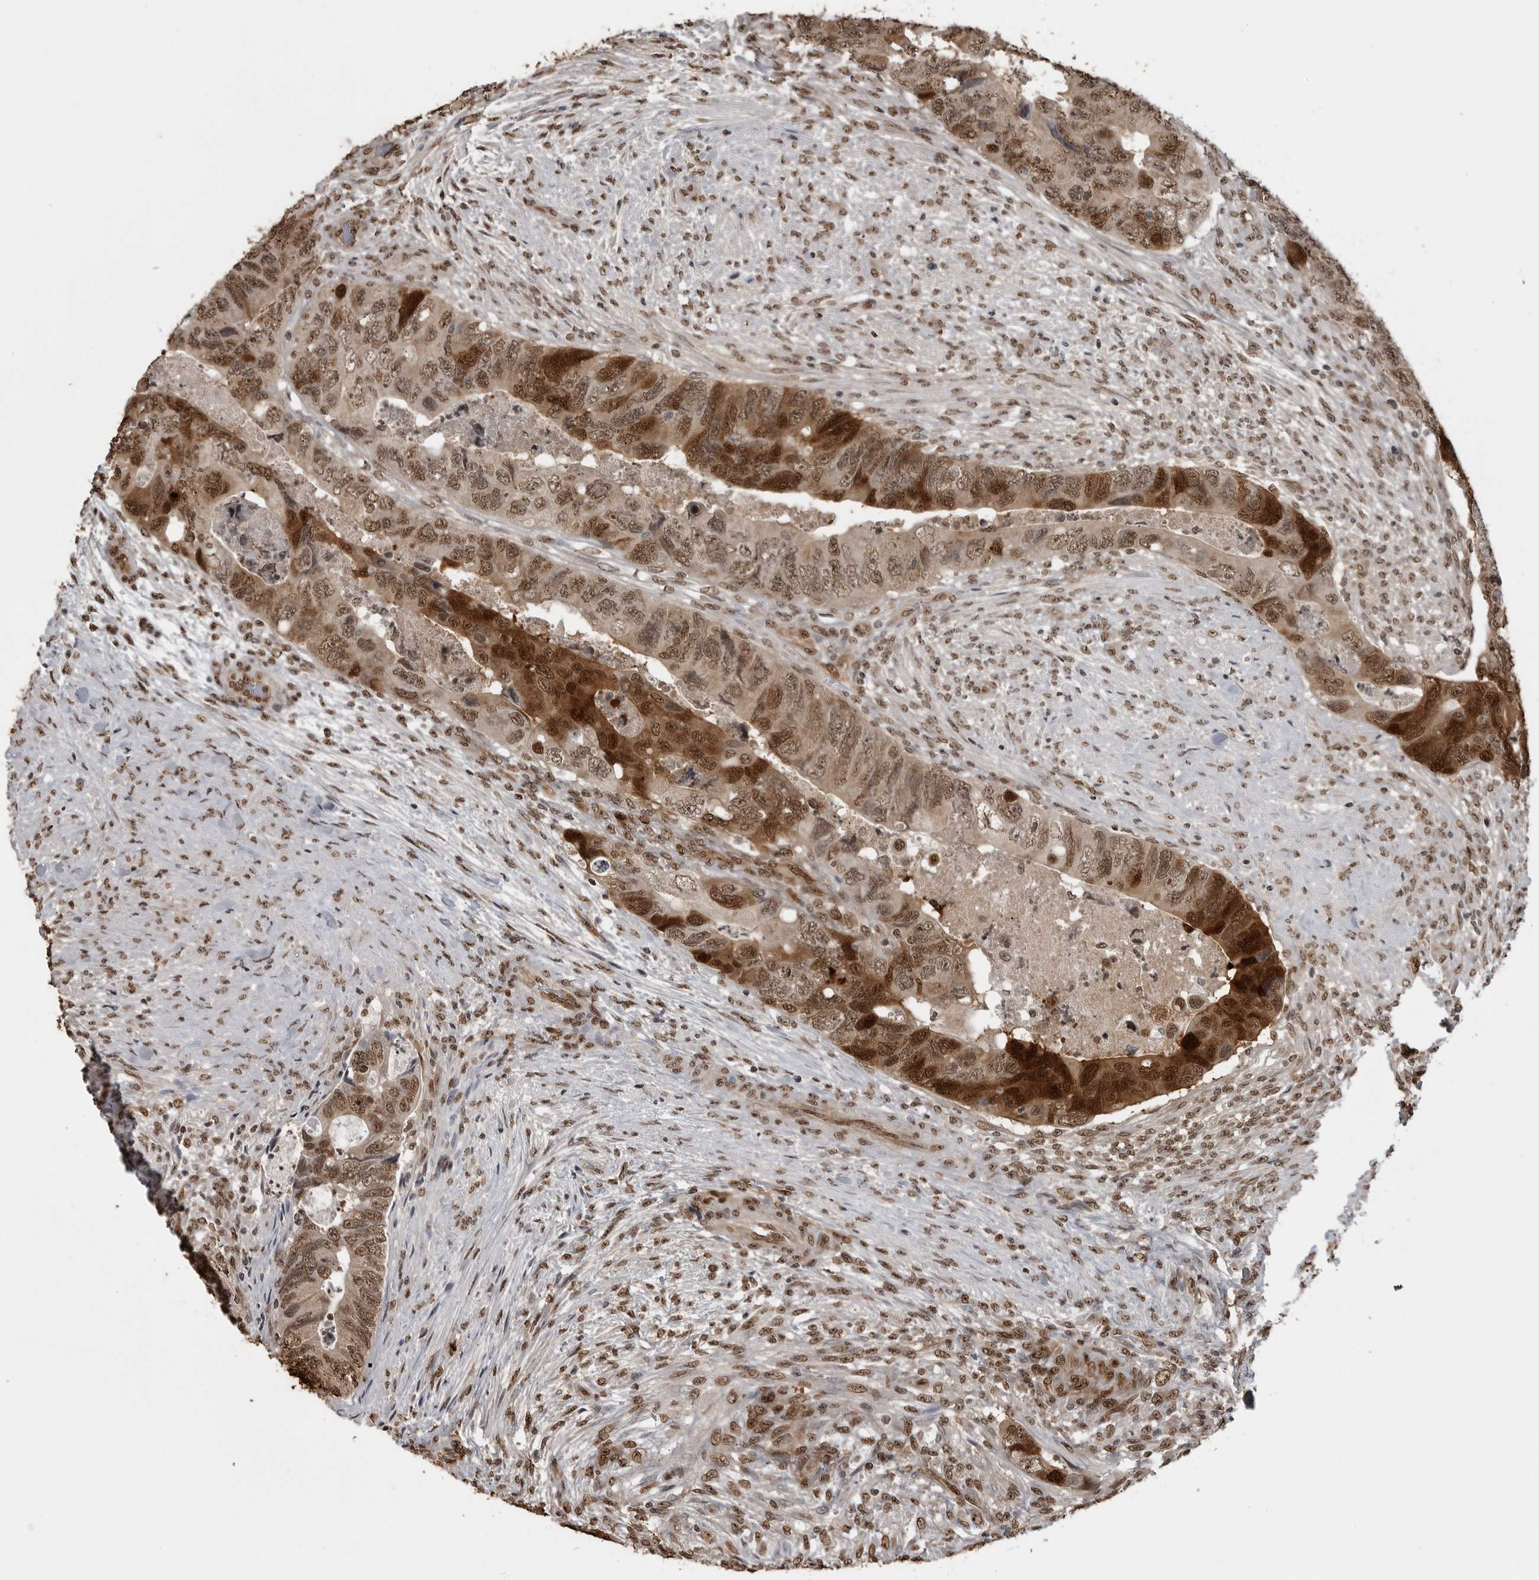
{"staining": {"intensity": "strong", "quantity": ">75%", "location": "cytoplasmic/membranous,nuclear"}, "tissue": "colorectal cancer", "cell_type": "Tumor cells", "image_type": "cancer", "snomed": [{"axis": "morphology", "description": "Adenocarcinoma, NOS"}, {"axis": "topography", "description": "Rectum"}], "caption": "A brown stain shows strong cytoplasmic/membranous and nuclear expression of a protein in human colorectal adenocarcinoma tumor cells.", "gene": "SMAD2", "patient": {"sex": "male", "age": 63}}